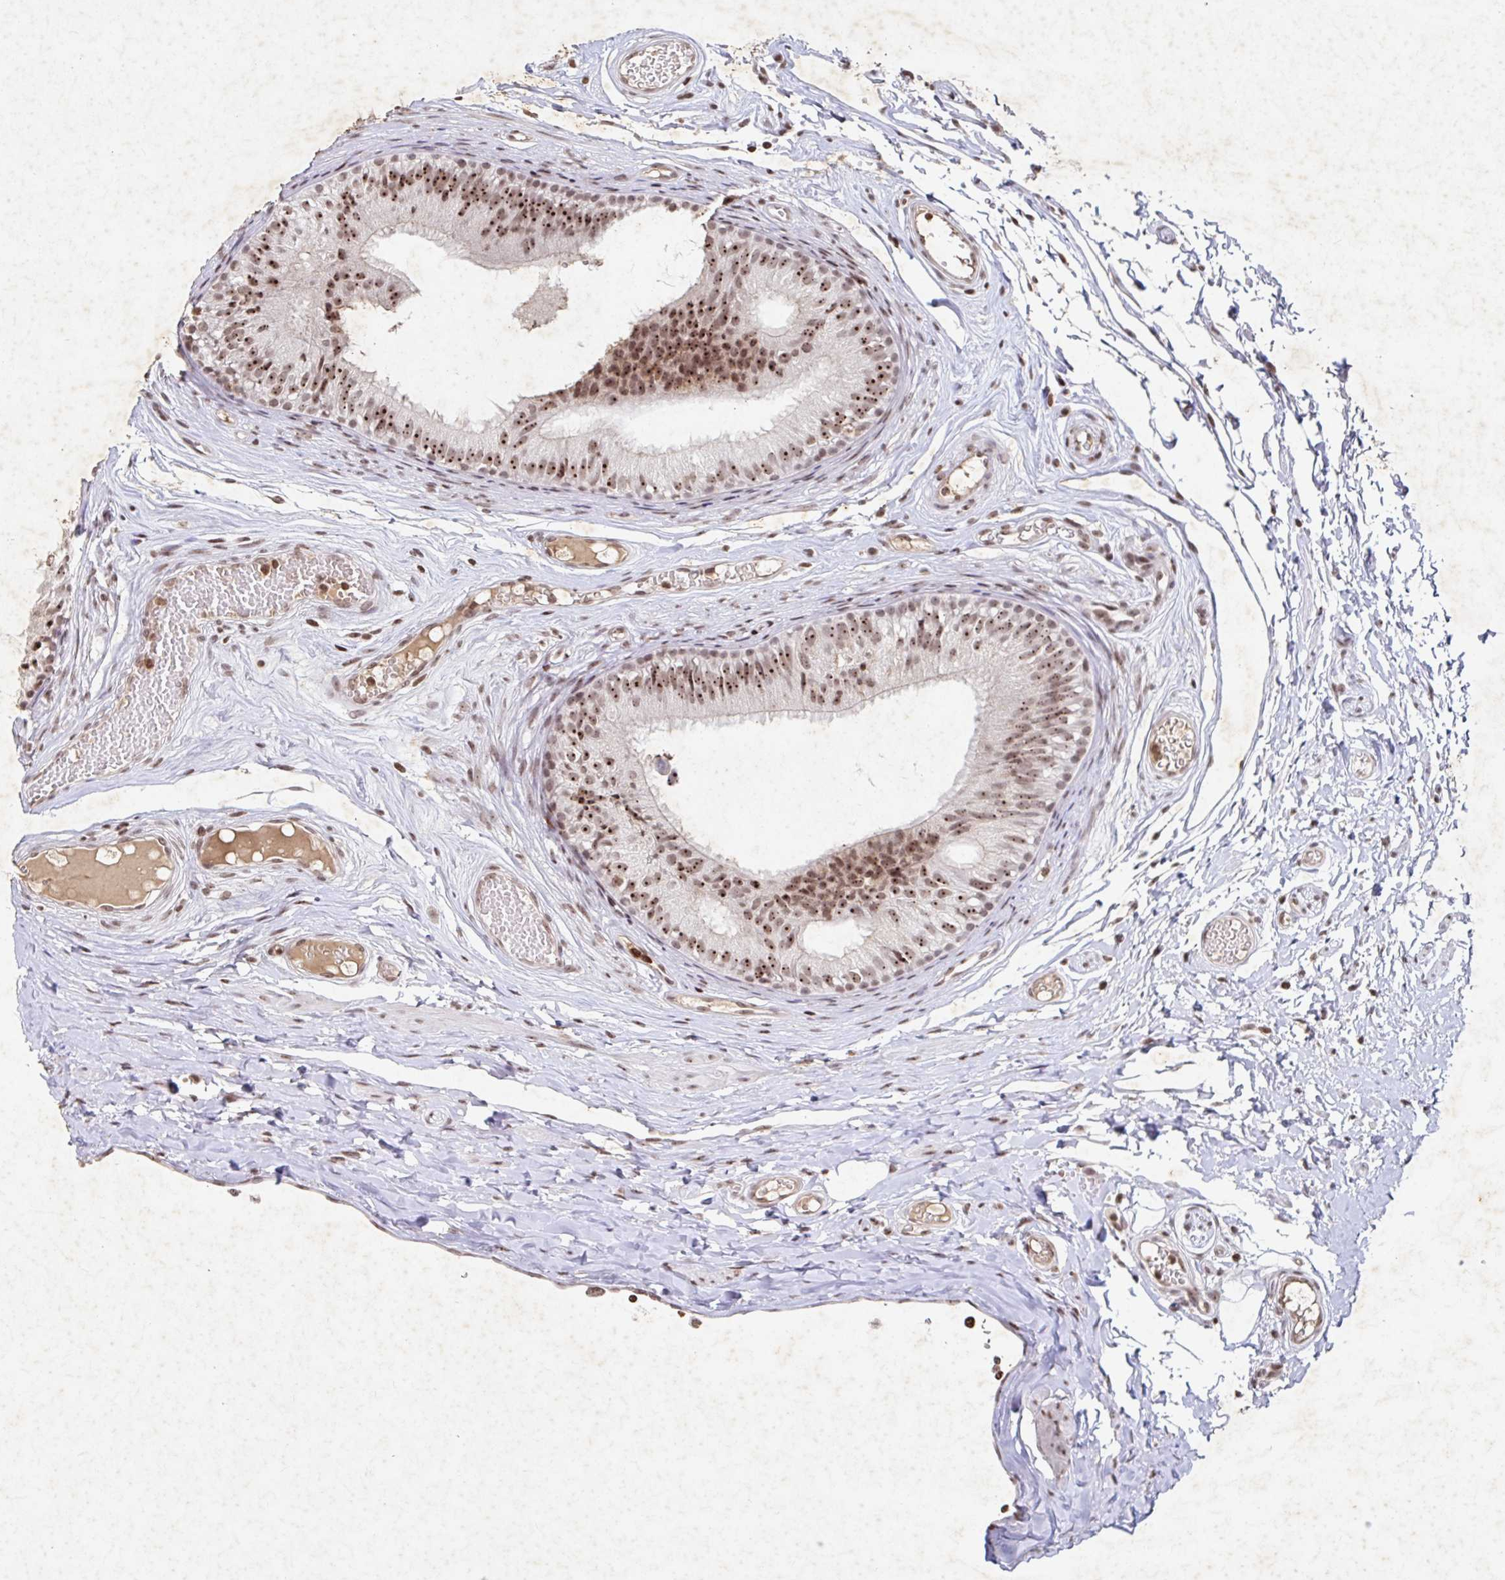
{"staining": {"intensity": "moderate", "quantity": ">75%", "location": "nuclear"}, "tissue": "epididymis", "cell_type": "Glandular cells", "image_type": "normal", "snomed": [{"axis": "morphology", "description": "Normal tissue, NOS"}, {"axis": "morphology", "description": "Seminoma, NOS"}, {"axis": "topography", "description": "Testis"}, {"axis": "topography", "description": "Epididymis"}], "caption": "Epididymis stained with immunohistochemistry (IHC) reveals moderate nuclear positivity in about >75% of glandular cells. The staining was performed using DAB to visualize the protein expression in brown, while the nuclei were stained in blue with hematoxylin (Magnification: 20x).", "gene": "C19orf53", "patient": {"sex": "male", "age": 34}}